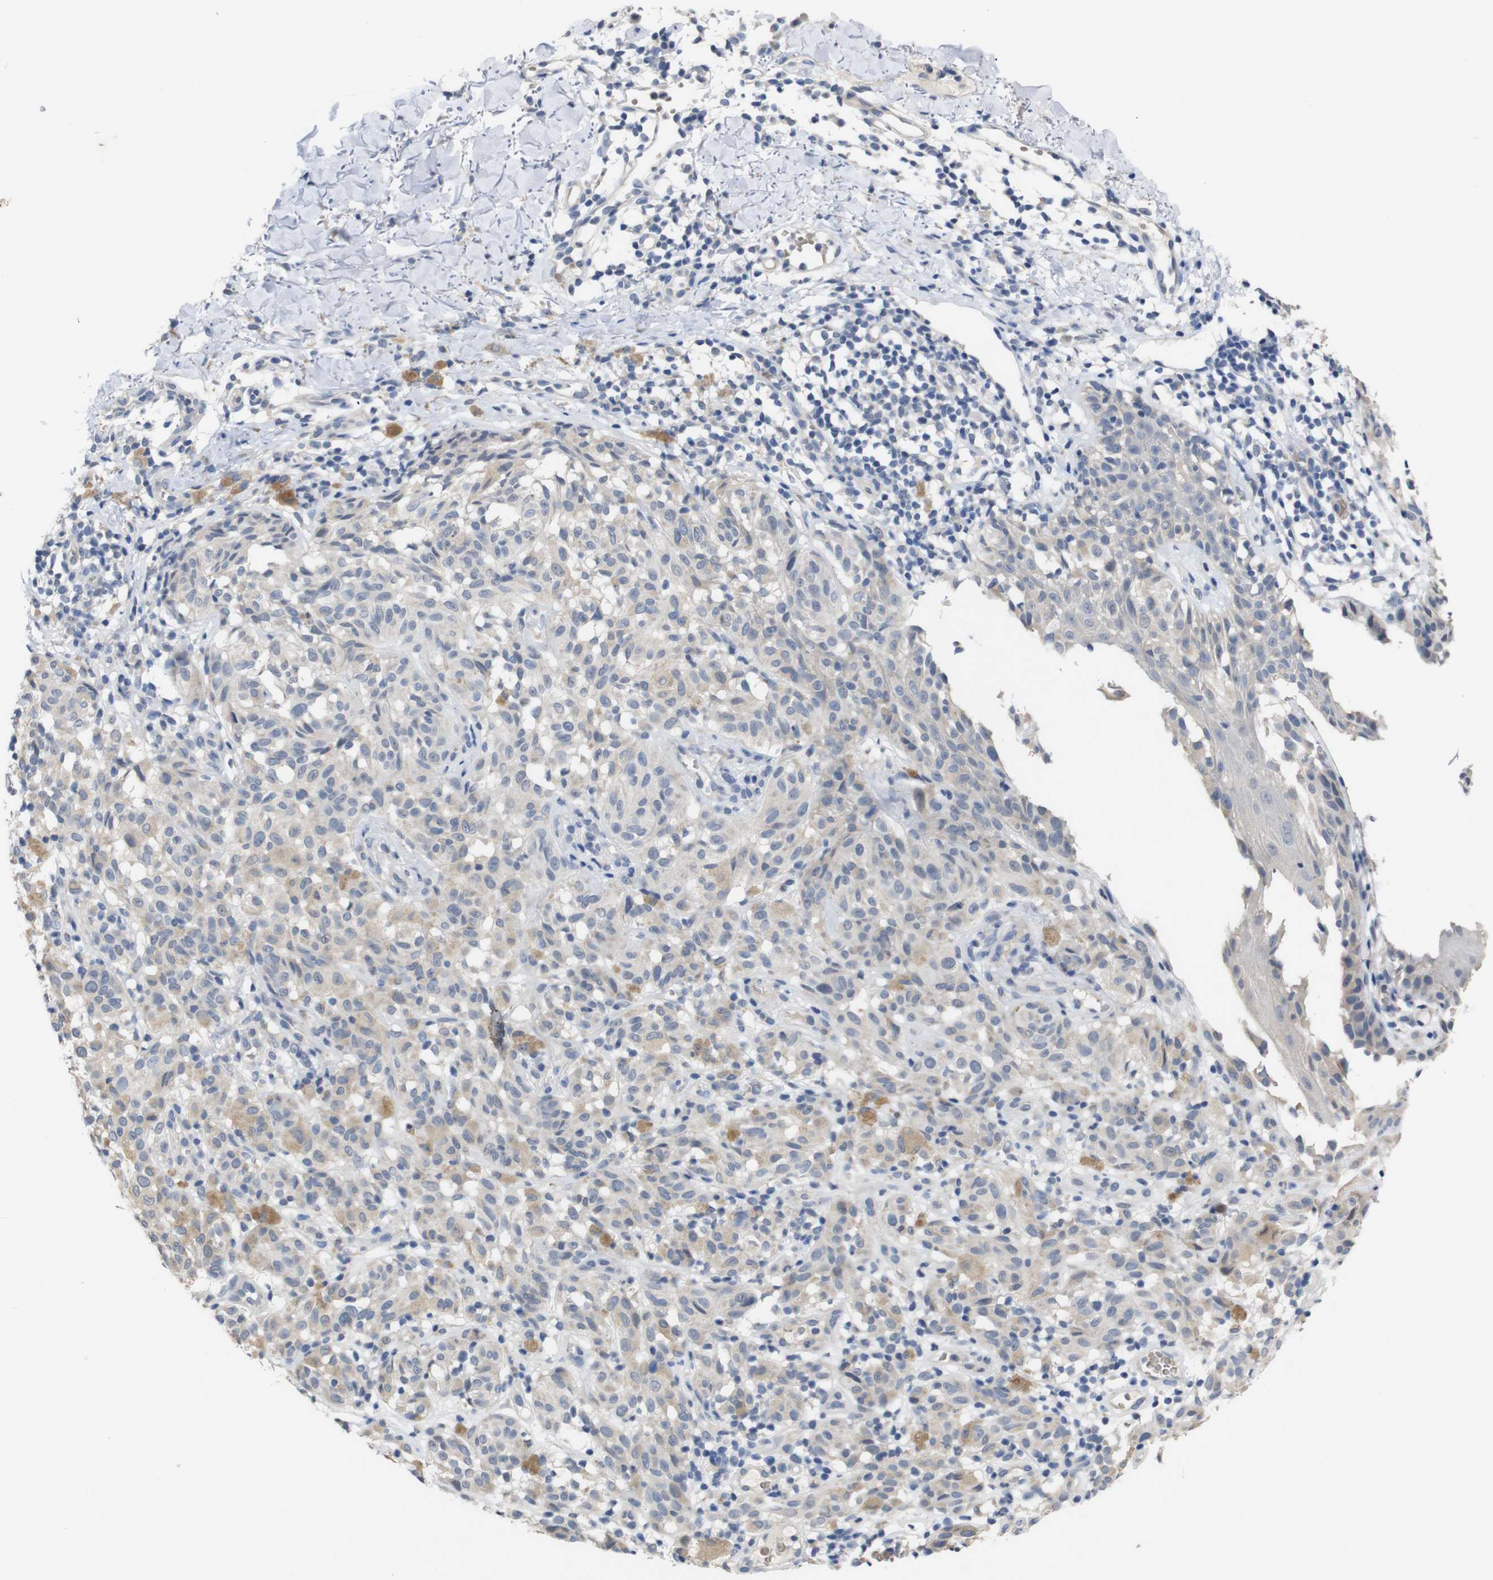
{"staining": {"intensity": "weak", "quantity": "<25%", "location": "cytoplasmic/membranous"}, "tissue": "melanoma", "cell_type": "Tumor cells", "image_type": "cancer", "snomed": [{"axis": "morphology", "description": "Malignant melanoma, NOS"}, {"axis": "topography", "description": "Skin"}], "caption": "High magnification brightfield microscopy of malignant melanoma stained with DAB (3,3'-diaminobenzidine) (brown) and counterstained with hematoxylin (blue): tumor cells show no significant positivity.", "gene": "HNF1A", "patient": {"sex": "female", "age": 46}}